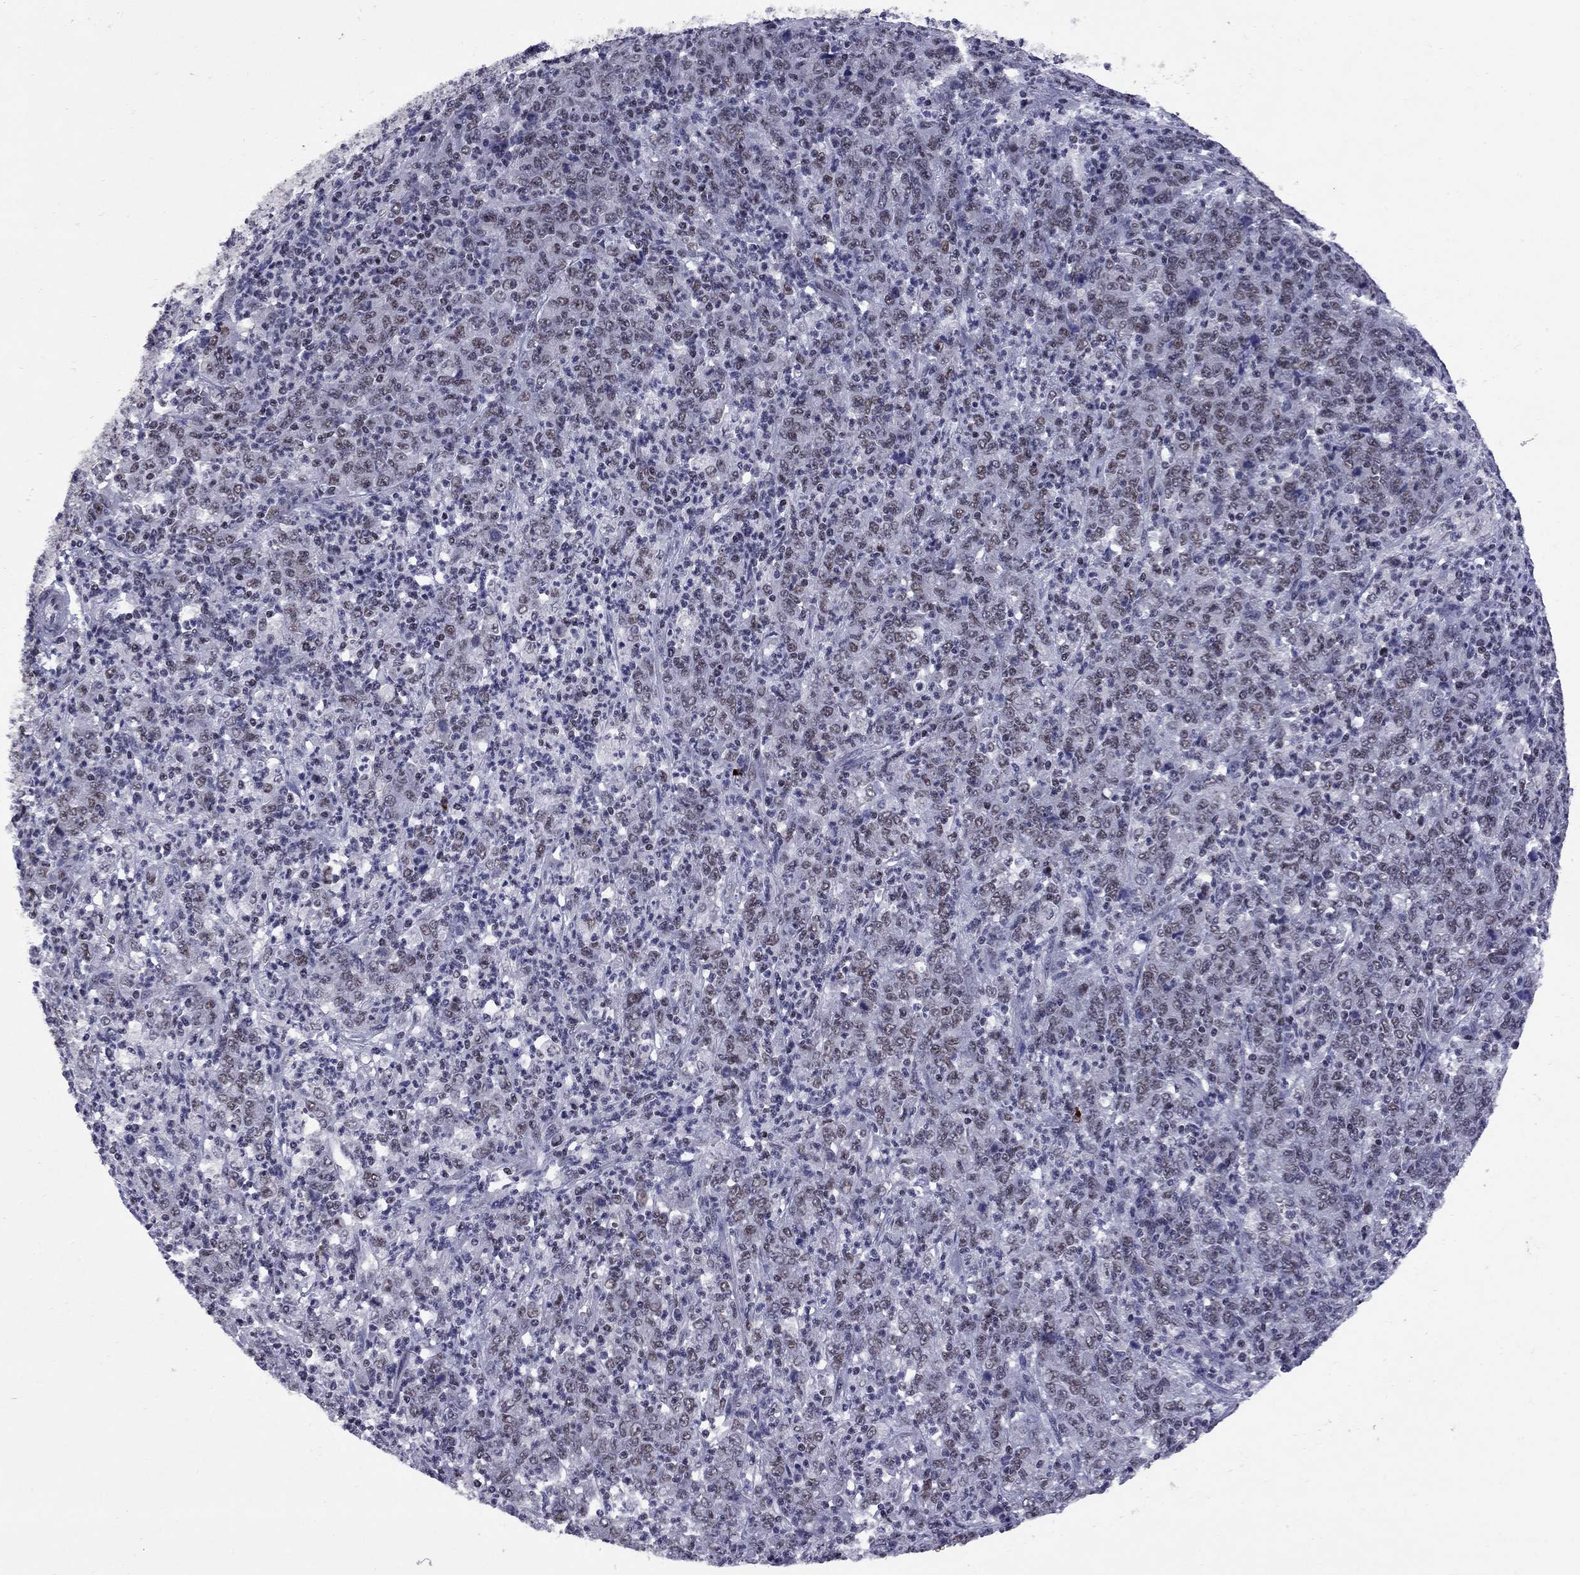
{"staining": {"intensity": "weak", "quantity": "25%-75%", "location": "nuclear"}, "tissue": "stomach cancer", "cell_type": "Tumor cells", "image_type": "cancer", "snomed": [{"axis": "morphology", "description": "Adenocarcinoma, NOS"}, {"axis": "topography", "description": "Stomach, lower"}], "caption": "Protein analysis of stomach cancer (adenocarcinoma) tissue exhibits weak nuclear expression in approximately 25%-75% of tumor cells. (IHC, brightfield microscopy, high magnification).", "gene": "TAF9", "patient": {"sex": "female", "age": 71}}